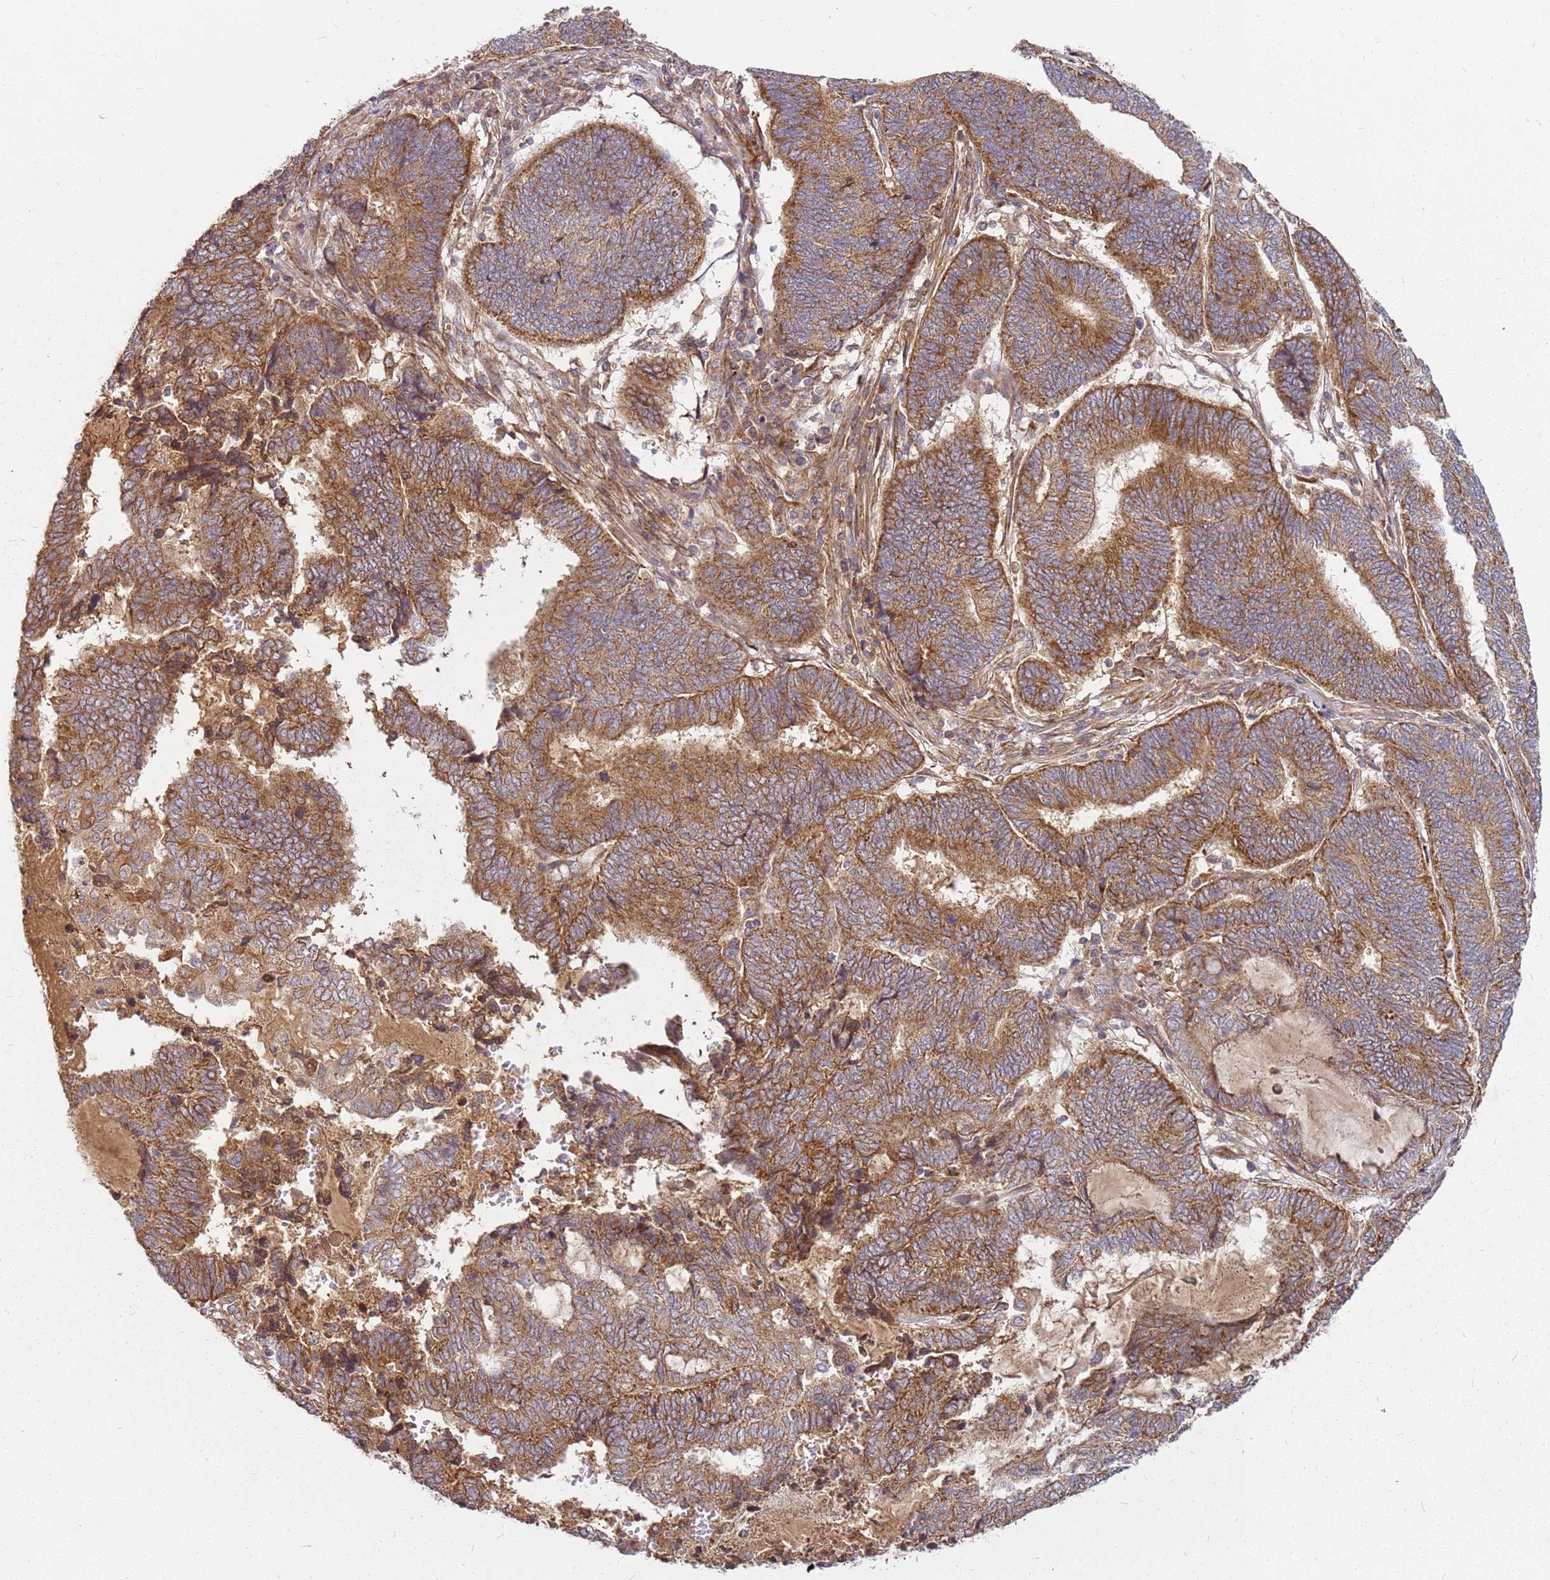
{"staining": {"intensity": "moderate", "quantity": ">75%", "location": "cytoplasmic/membranous"}, "tissue": "endometrial cancer", "cell_type": "Tumor cells", "image_type": "cancer", "snomed": [{"axis": "morphology", "description": "Adenocarcinoma, NOS"}, {"axis": "topography", "description": "Uterus"}, {"axis": "topography", "description": "Endometrium"}], "caption": "Immunohistochemical staining of endometrial cancer (adenocarcinoma) exhibits medium levels of moderate cytoplasmic/membranous protein positivity in approximately >75% of tumor cells. (Stains: DAB (3,3'-diaminobenzidine) in brown, nuclei in blue, Microscopy: brightfield microscopy at high magnification).", "gene": "CCDC159", "patient": {"sex": "female", "age": 70}}